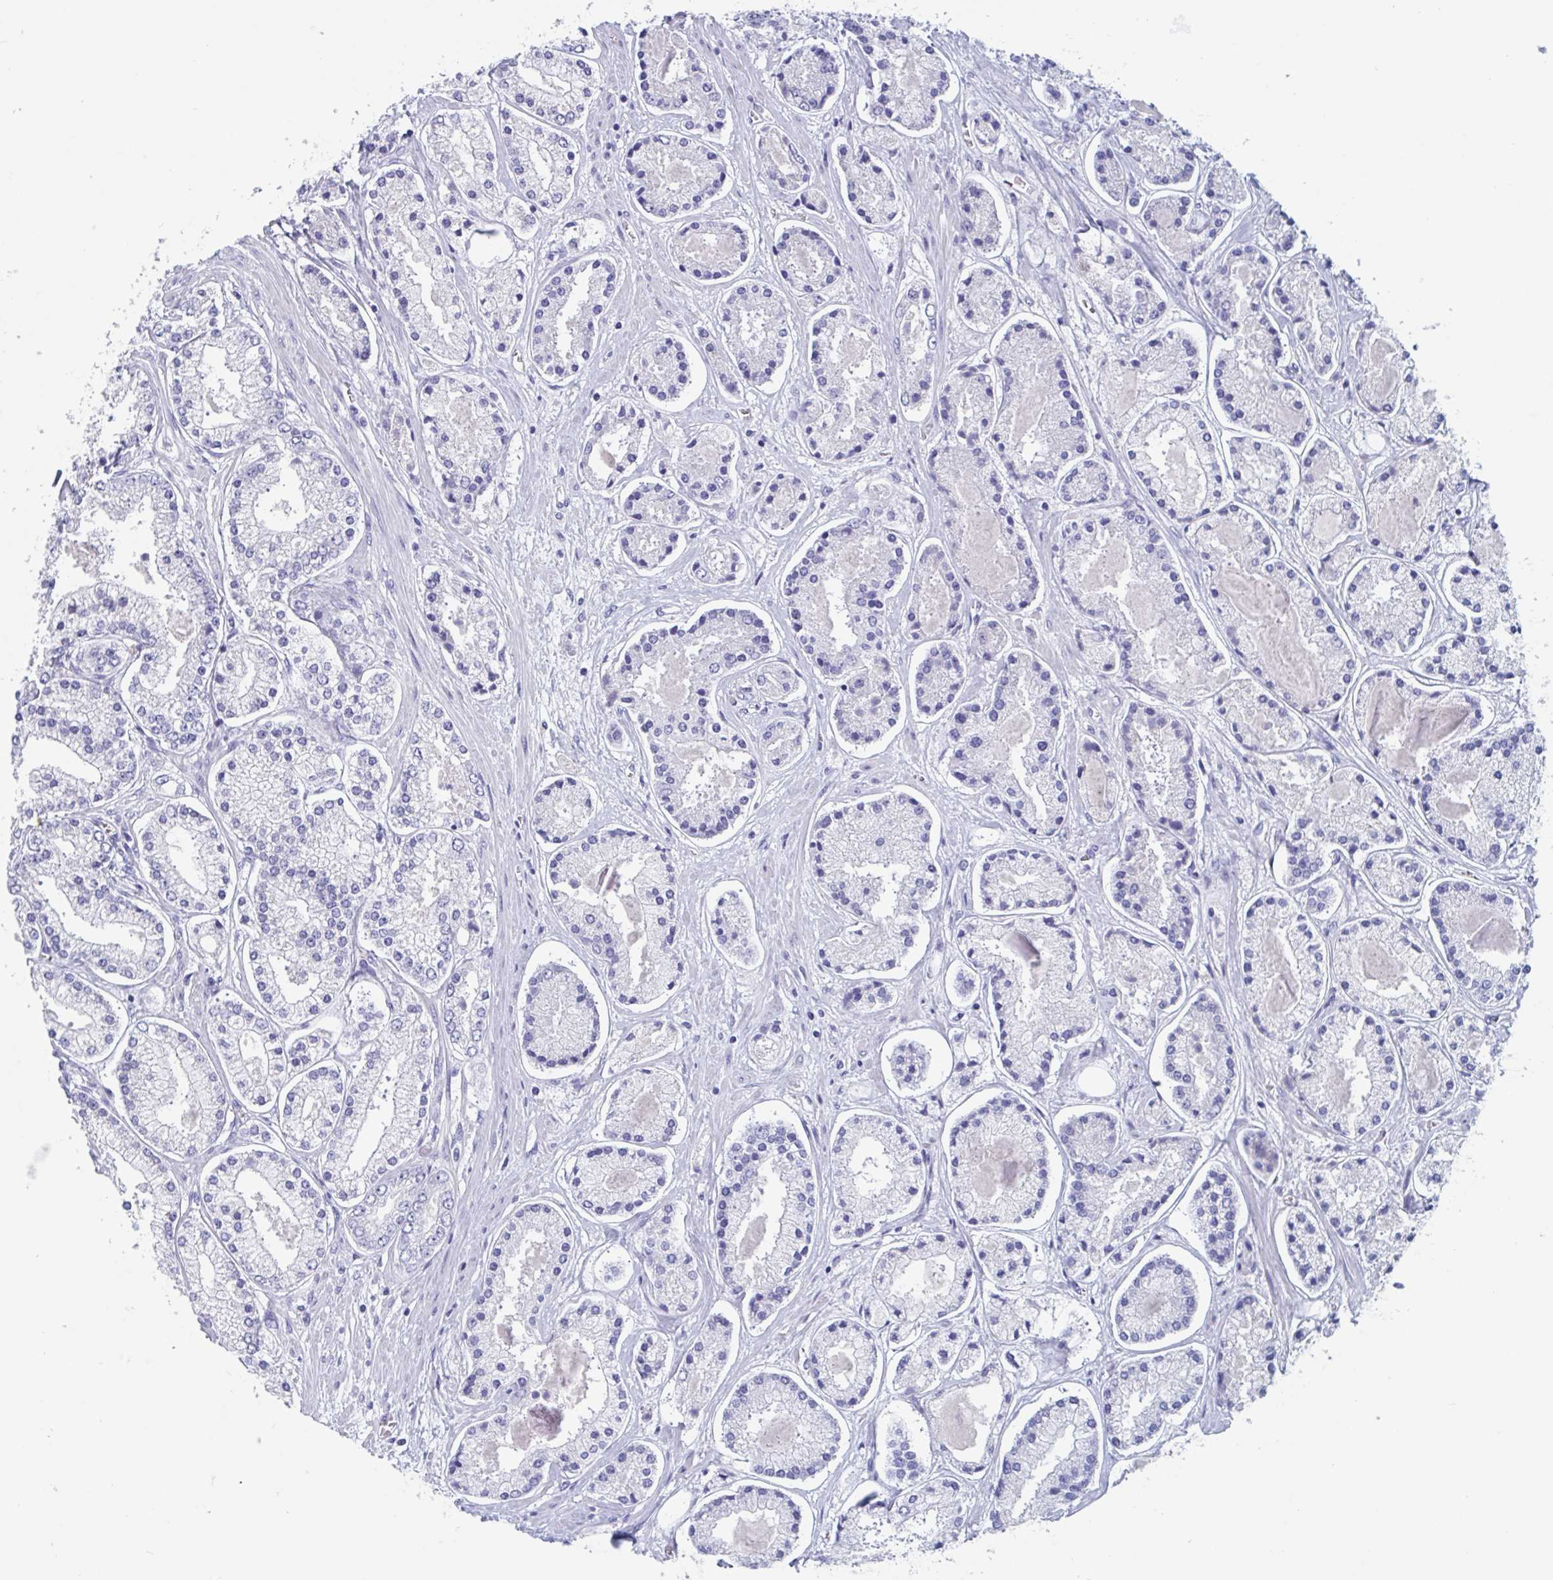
{"staining": {"intensity": "negative", "quantity": "none", "location": "none"}, "tissue": "prostate cancer", "cell_type": "Tumor cells", "image_type": "cancer", "snomed": [{"axis": "morphology", "description": "Adenocarcinoma, High grade"}, {"axis": "topography", "description": "Prostate"}], "caption": "Immunohistochemistry photomicrograph of human high-grade adenocarcinoma (prostate) stained for a protein (brown), which displays no expression in tumor cells. (Immunohistochemistry, brightfield microscopy, high magnification).", "gene": "DPEP3", "patient": {"sex": "male", "age": 67}}